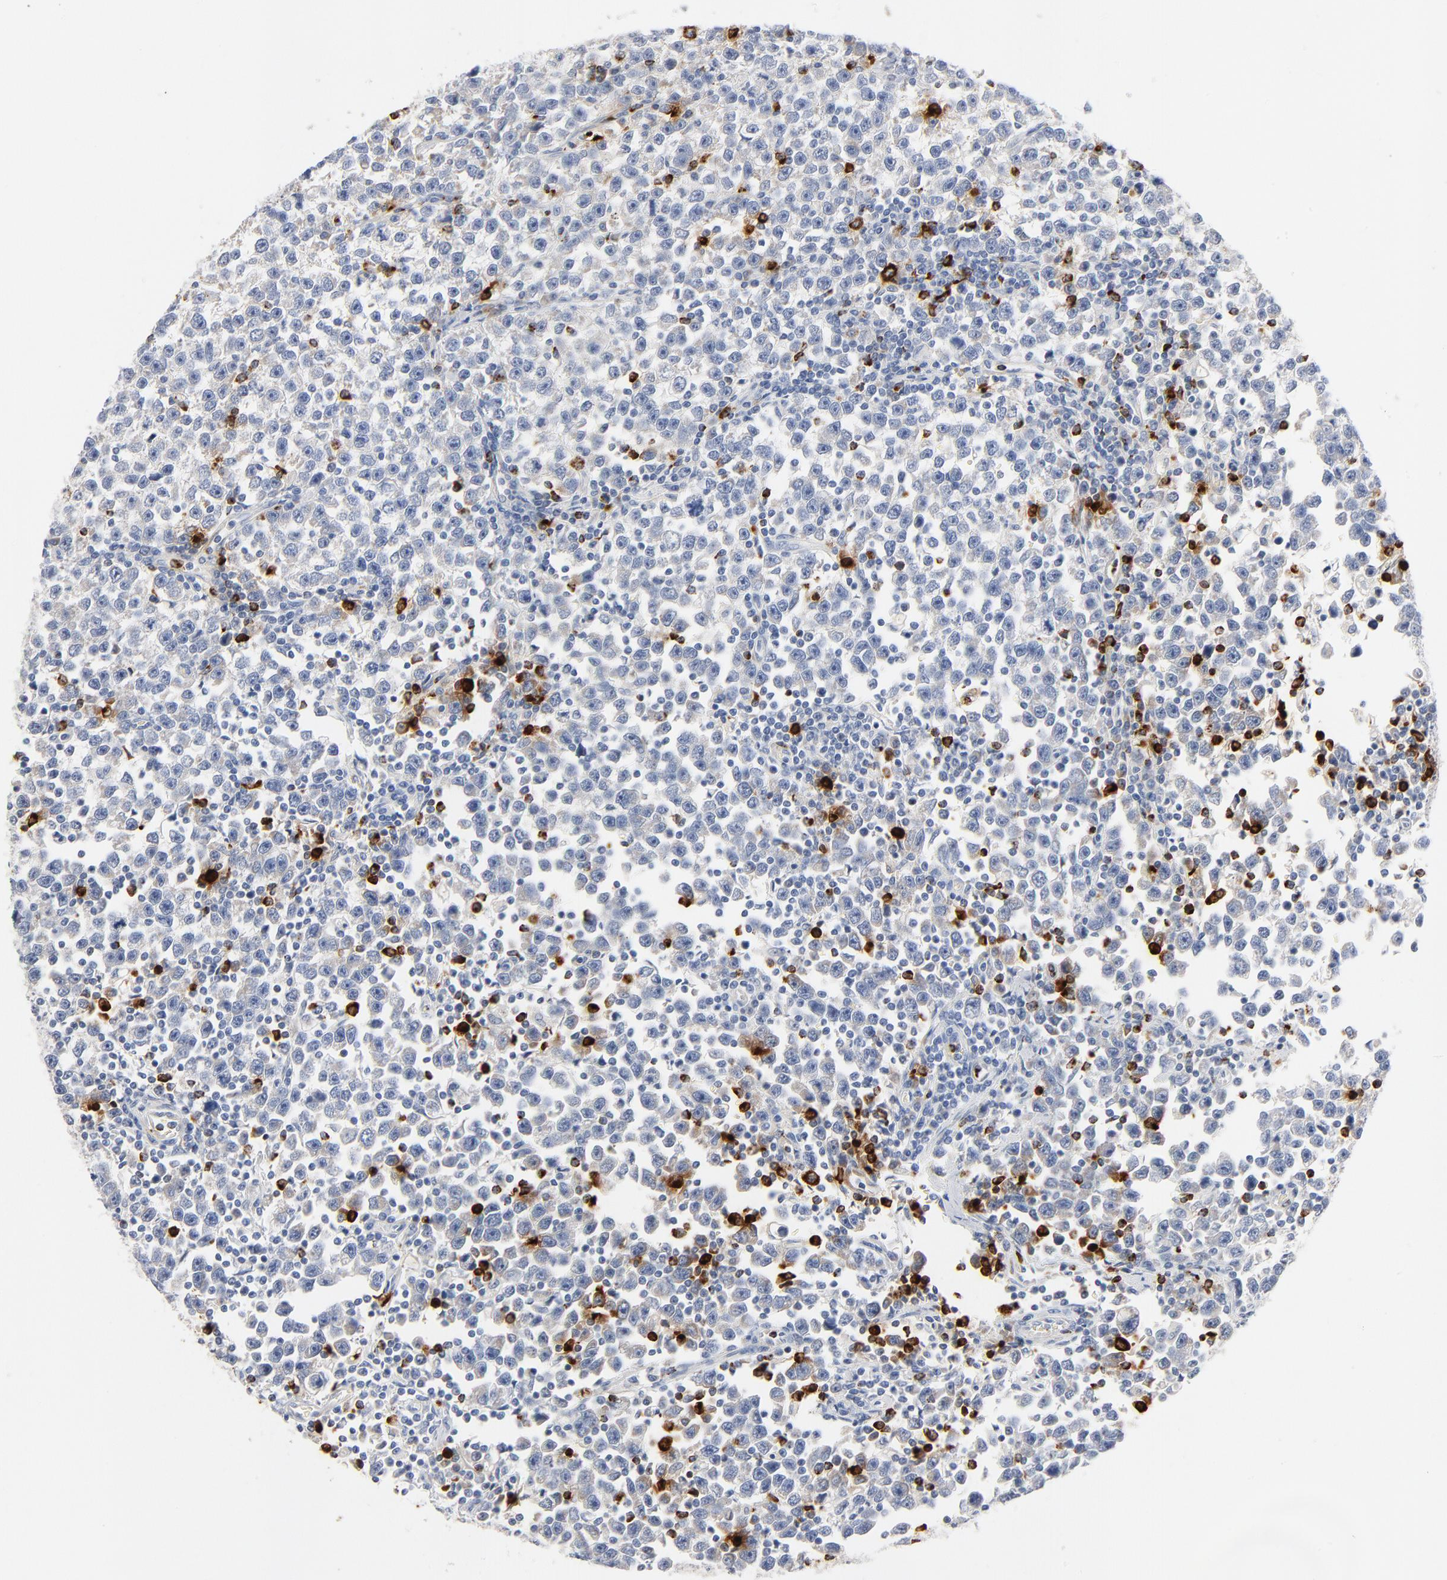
{"staining": {"intensity": "negative", "quantity": "none", "location": "none"}, "tissue": "testis cancer", "cell_type": "Tumor cells", "image_type": "cancer", "snomed": [{"axis": "morphology", "description": "Seminoma, NOS"}, {"axis": "topography", "description": "Testis"}], "caption": "IHC of human testis seminoma demonstrates no staining in tumor cells.", "gene": "GZMB", "patient": {"sex": "male", "age": 43}}